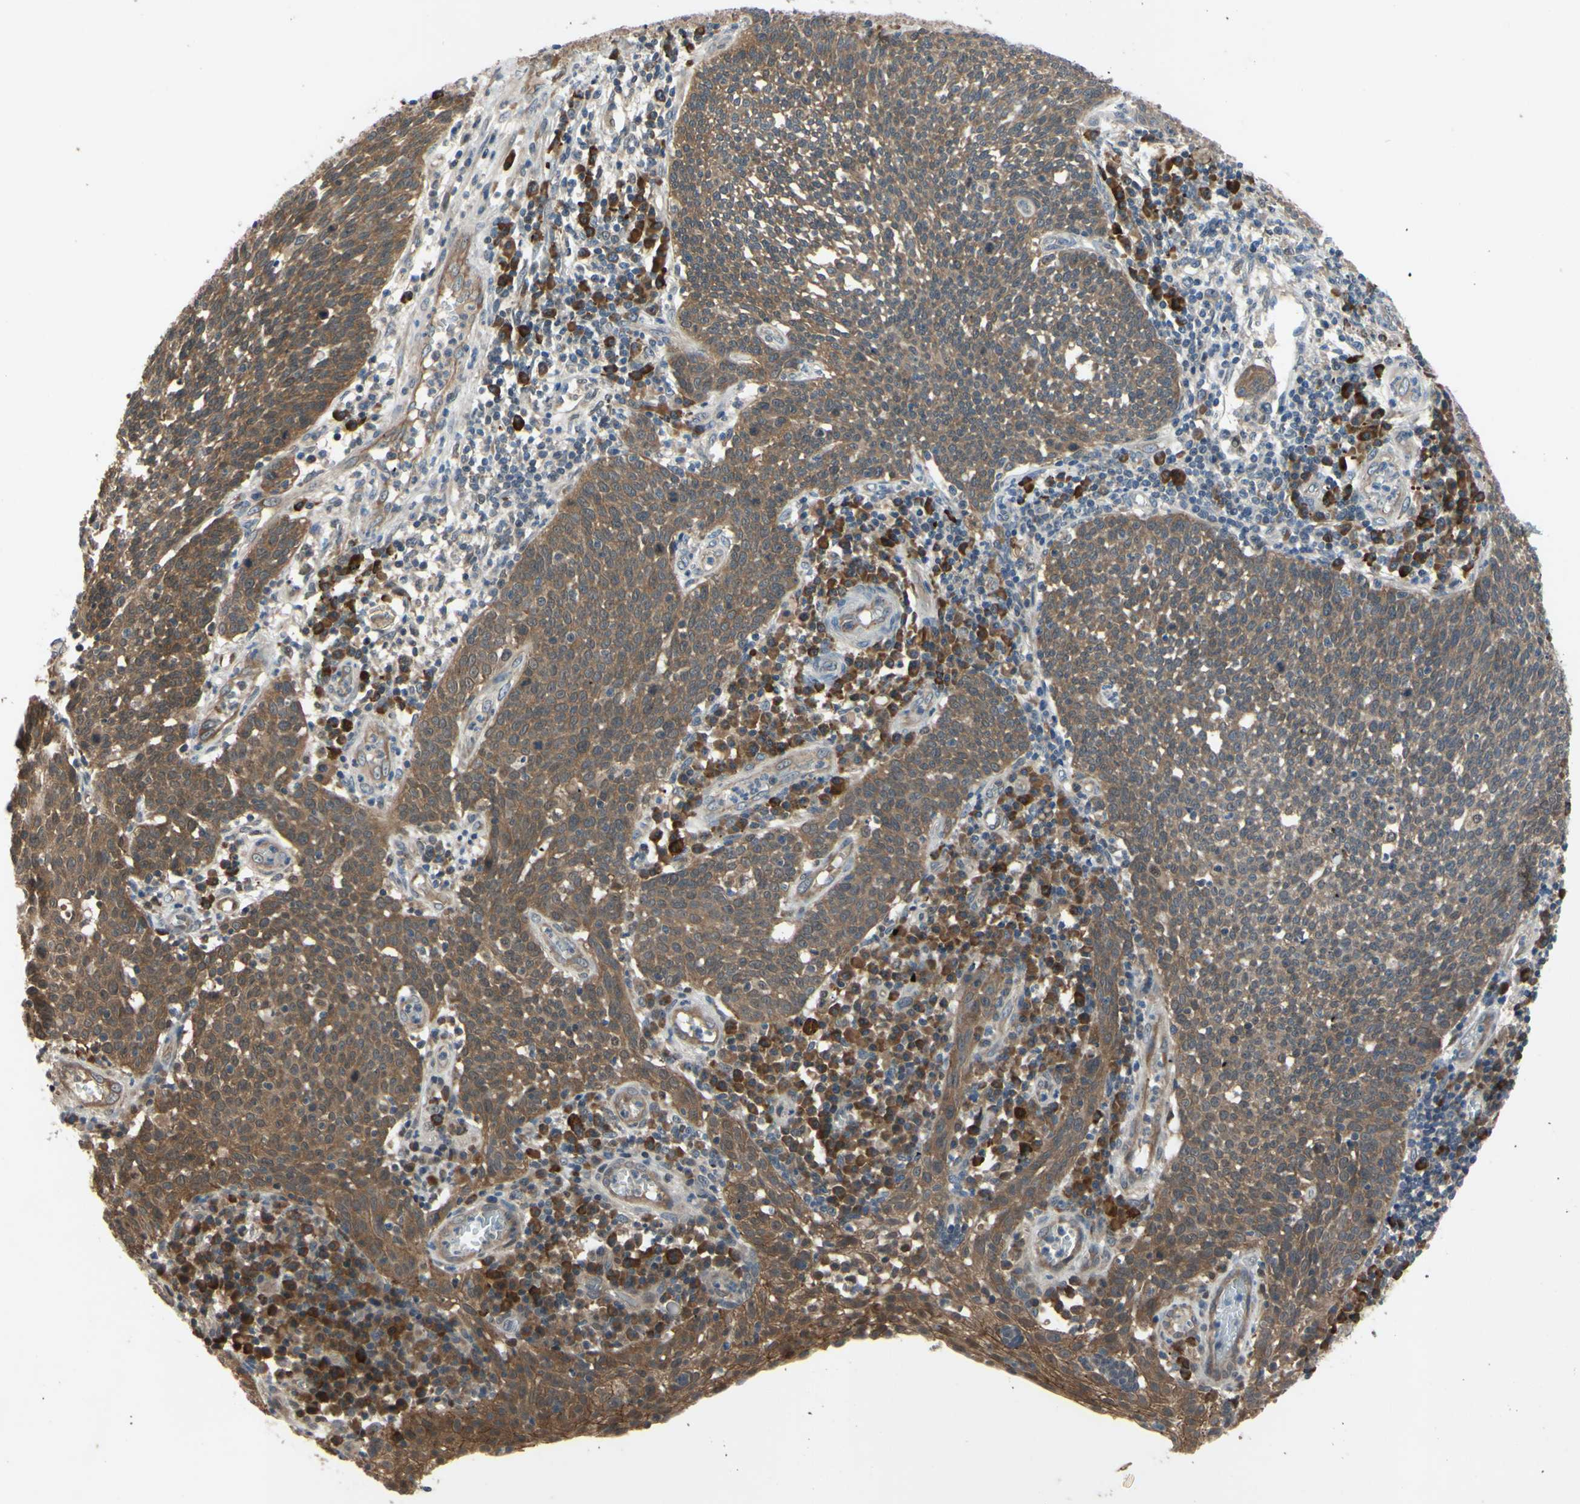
{"staining": {"intensity": "moderate", "quantity": ">75%", "location": "cytoplasmic/membranous"}, "tissue": "cervical cancer", "cell_type": "Tumor cells", "image_type": "cancer", "snomed": [{"axis": "morphology", "description": "Squamous cell carcinoma, NOS"}, {"axis": "topography", "description": "Cervix"}], "caption": "About >75% of tumor cells in cervical cancer show moderate cytoplasmic/membranous protein staining as visualized by brown immunohistochemical staining.", "gene": "XIAP", "patient": {"sex": "female", "age": 34}}